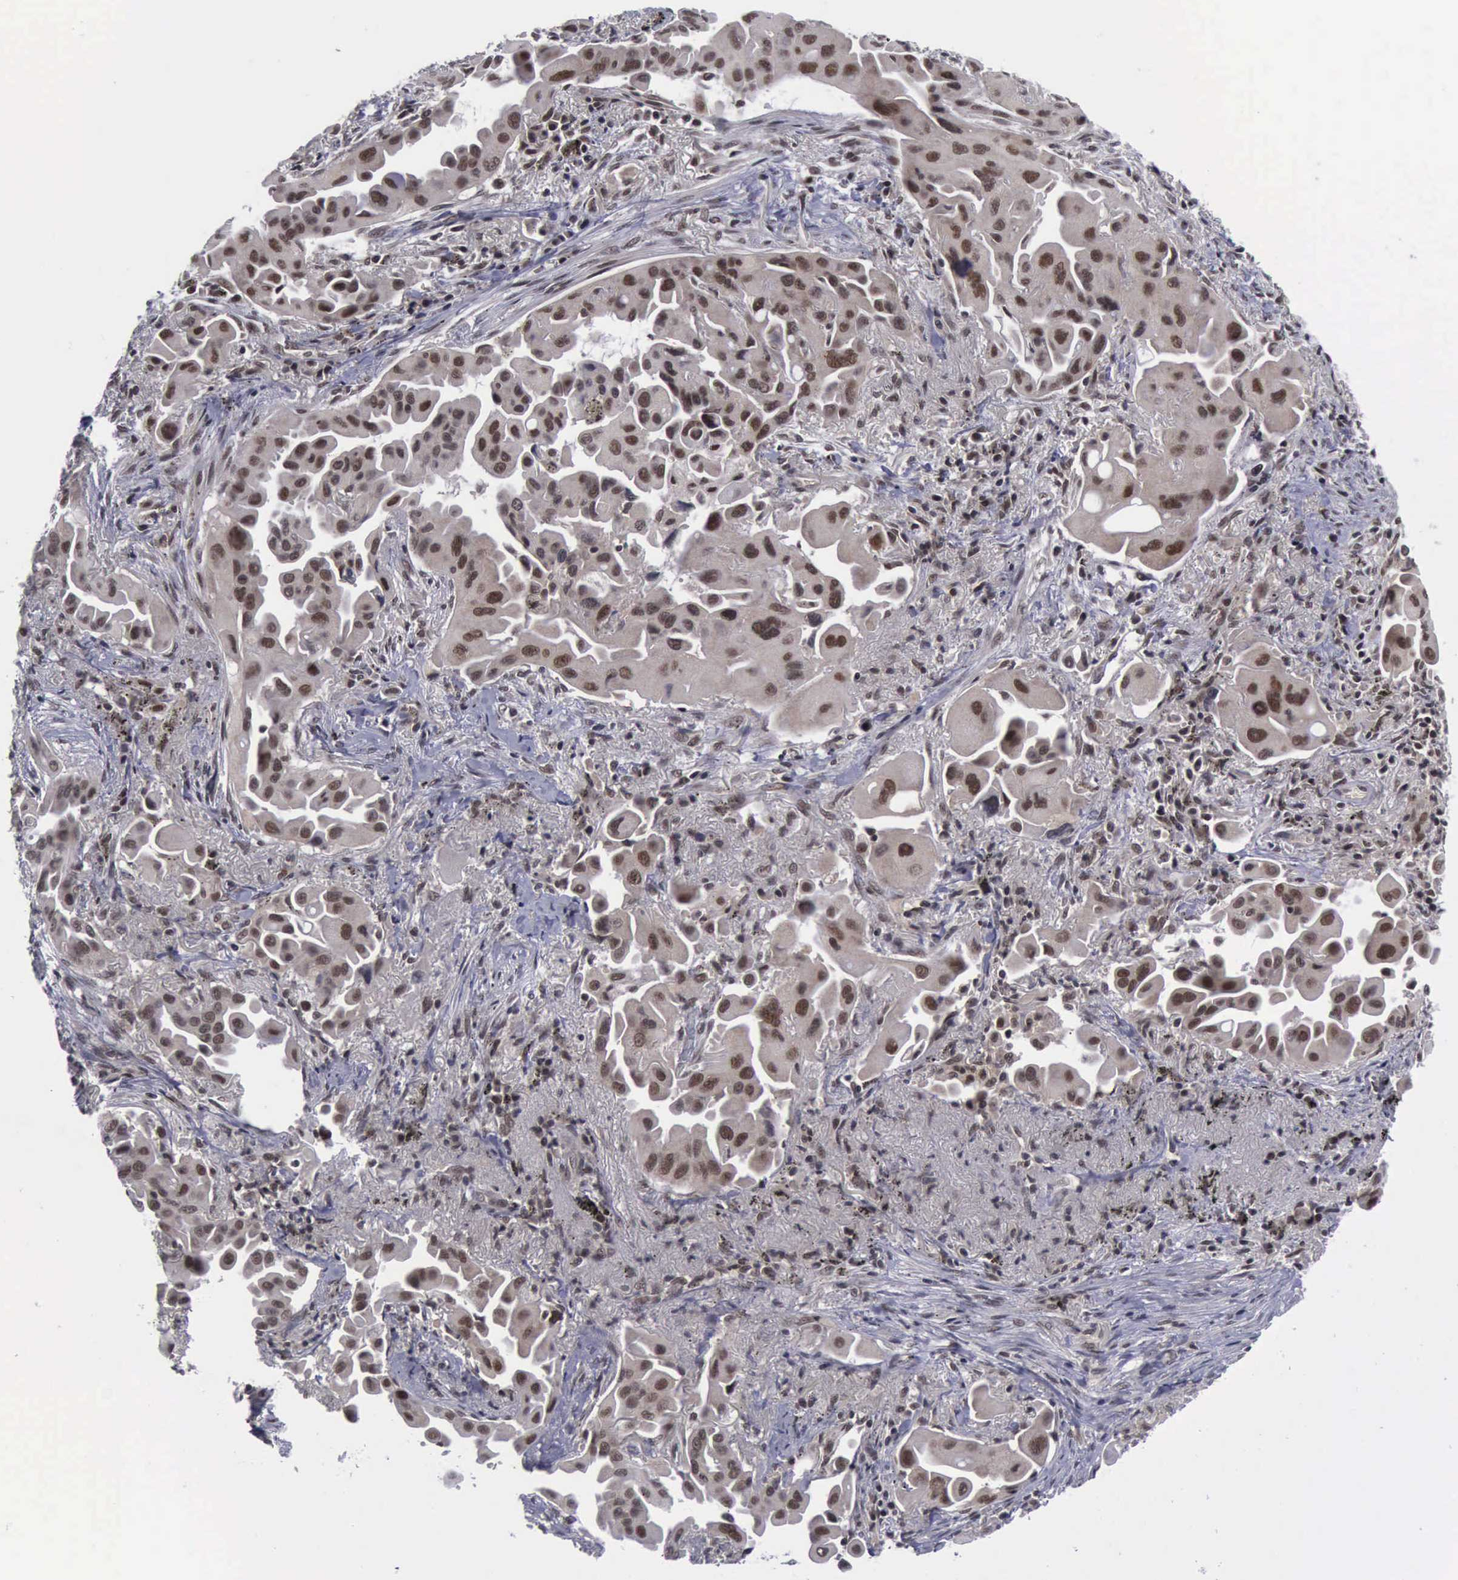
{"staining": {"intensity": "moderate", "quantity": ">75%", "location": "cytoplasmic/membranous,nuclear"}, "tissue": "lung cancer", "cell_type": "Tumor cells", "image_type": "cancer", "snomed": [{"axis": "morphology", "description": "Adenocarcinoma, NOS"}, {"axis": "topography", "description": "Lung"}], "caption": "Adenocarcinoma (lung) stained with a protein marker displays moderate staining in tumor cells.", "gene": "ATM", "patient": {"sex": "male", "age": 68}}